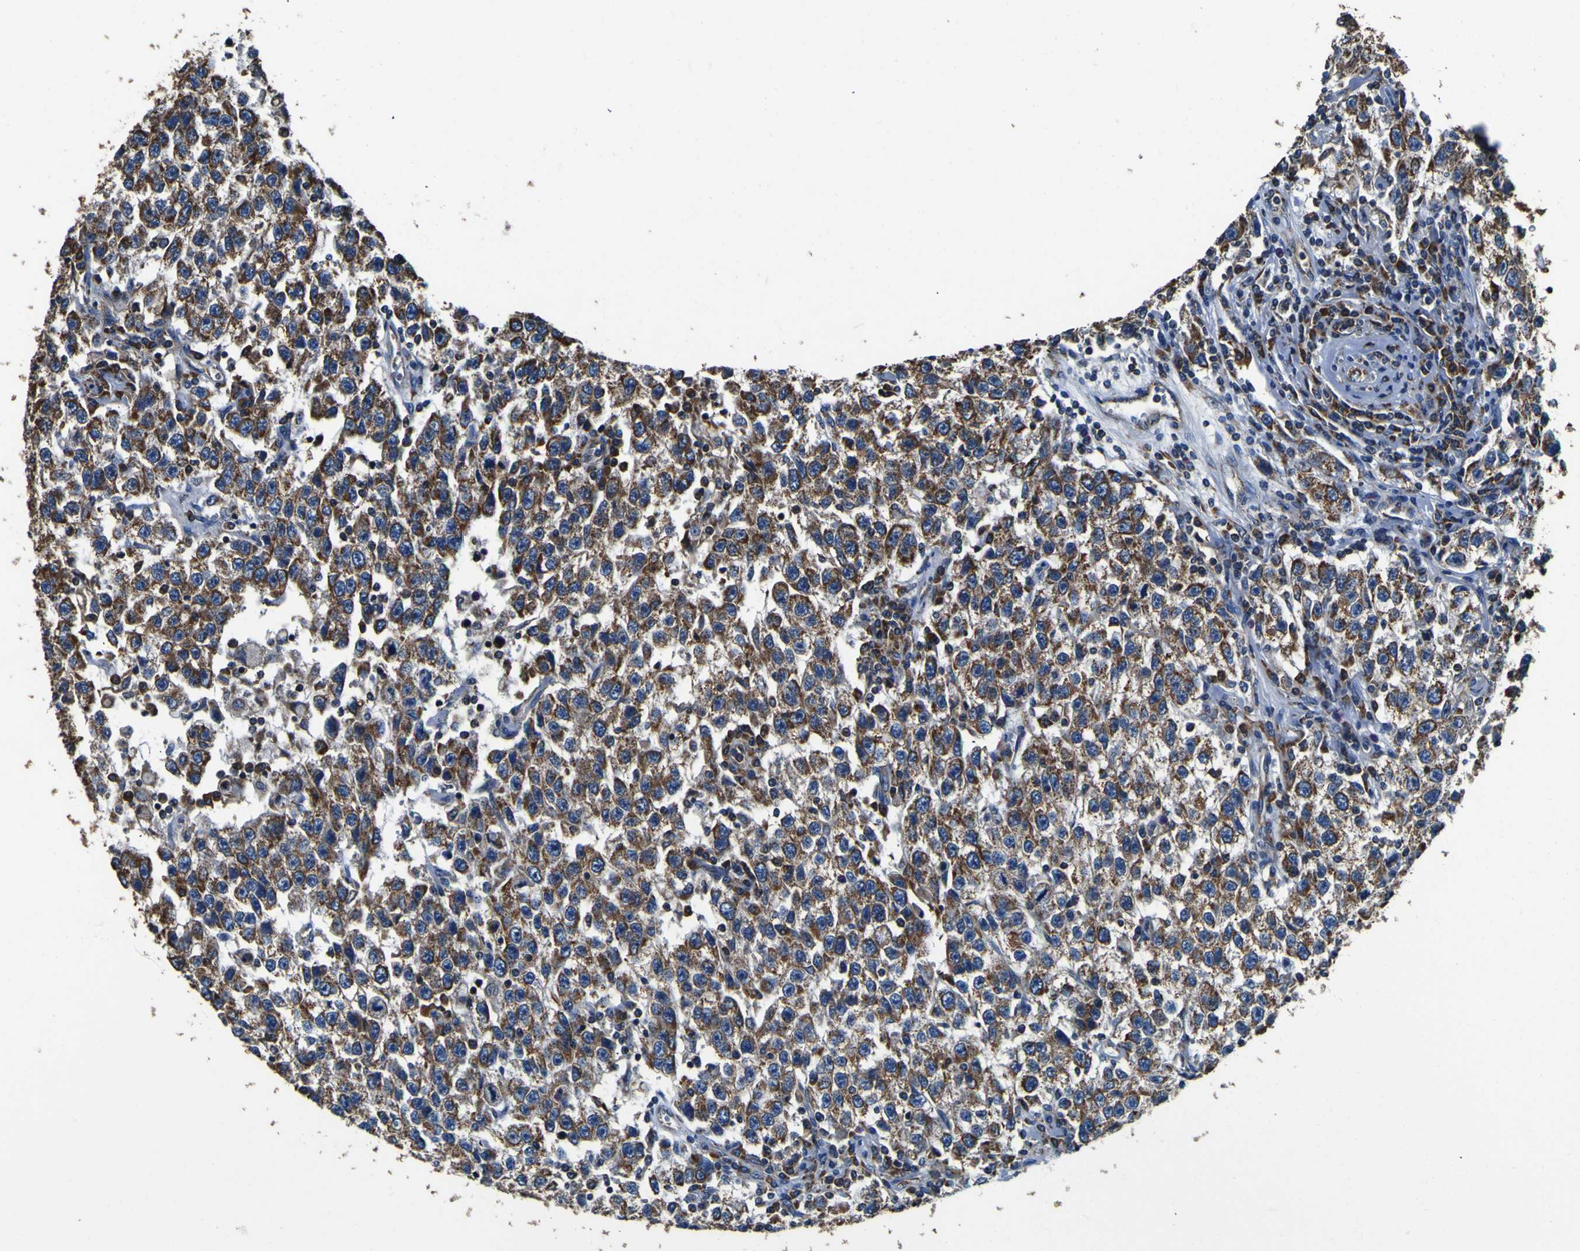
{"staining": {"intensity": "strong", "quantity": ">75%", "location": "cytoplasmic/membranous"}, "tissue": "testis cancer", "cell_type": "Tumor cells", "image_type": "cancer", "snomed": [{"axis": "morphology", "description": "Seminoma, NOS"}, {"axis": "topography", "description": "Testis"}], "caption": "A brown stain highlights strong cytoplasmic/membranous expression of a protein in seminoma (testis) tumor cells.", "gene": "INPP5A", "patient": {"sex": "male", "age": 41}}